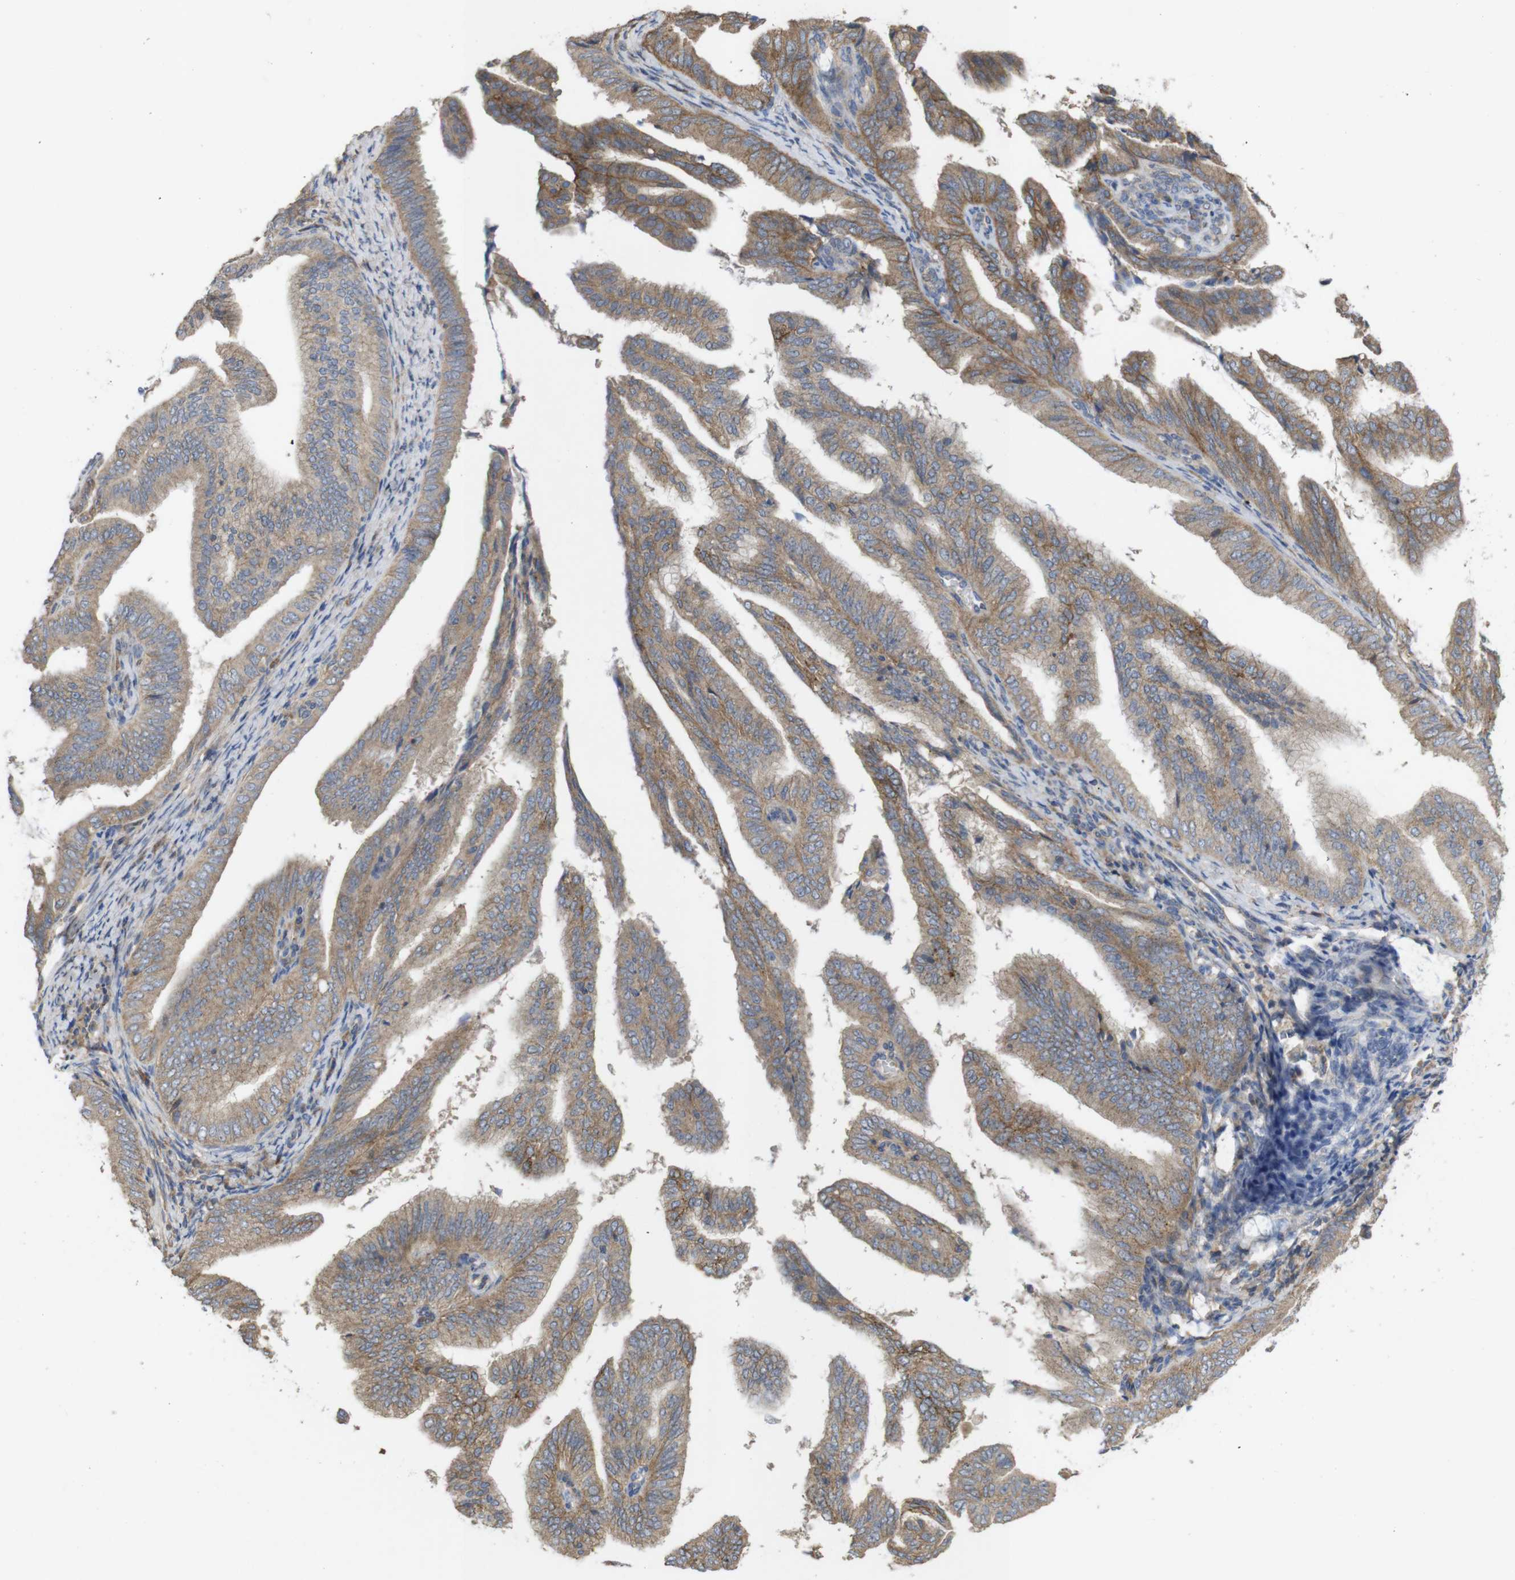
{"staining": {"intensity": "weak", "quantity": ">75%", "location": "cytoplasmic/membranous"}, "tissue": "endometrial cancer", "cell_type": "Tumor cells", "image_type": "cancer", "snomed": [{"axis": "morphology", "description": "Adenocarcinoma, NOS"}, {"axis": "topography", "description": "Endometrium"}], "caption": "The micrograph demonstrates immunohistochemical staining of endometrial cancer (adenocarcinoma). There is weak cytoplasmic/membranous positivity is seen in approximately >75% of tumor cells.", "gene": "KCNS3", "patient": {"sex": "female", "age": 58}}